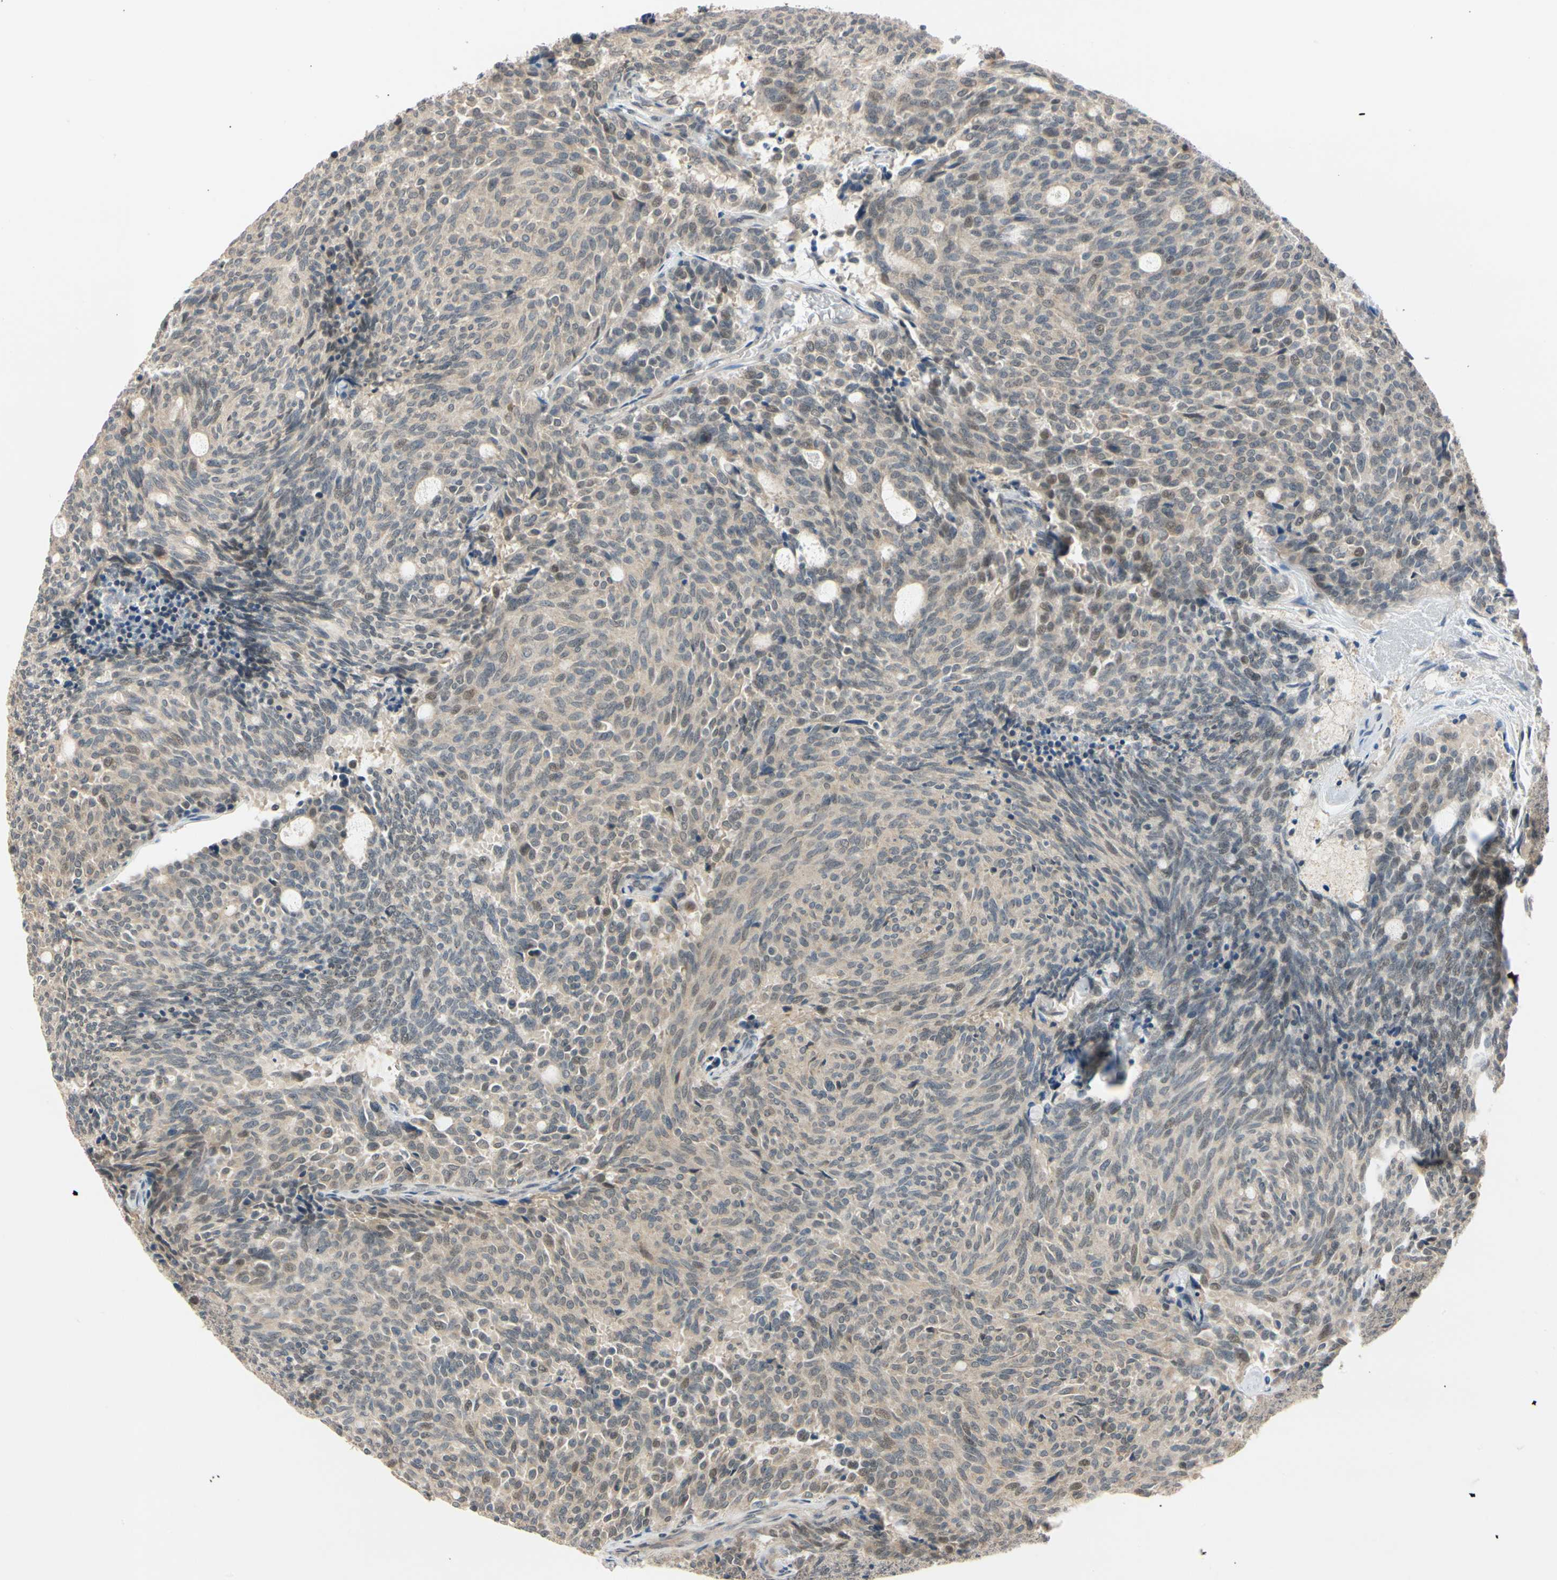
{"staining": {"intensity": "weak", "quantity": ">75%", "location": "cytoplasmic/membranous,nuclear"}, "tissue": "carcinoid", "cell_type": "Tumor cells", "image_type": "cancer", "snomed": [{"axis": "morphology", "description": "Carcinoid, malignant, NOS"}, {"axis": "topography", "description": "Pancreas"}], "caption": "DAB (3,3'-diaminobenzidine) immunohistochemical staining of human carcinoid (malignant) exhibits weak cytoplasmic/membranous and nuclear protein expression in approximately >75% of tumor cells.", "gene": "RIOX2", "patient": {"sex": "female", "age": 54}}